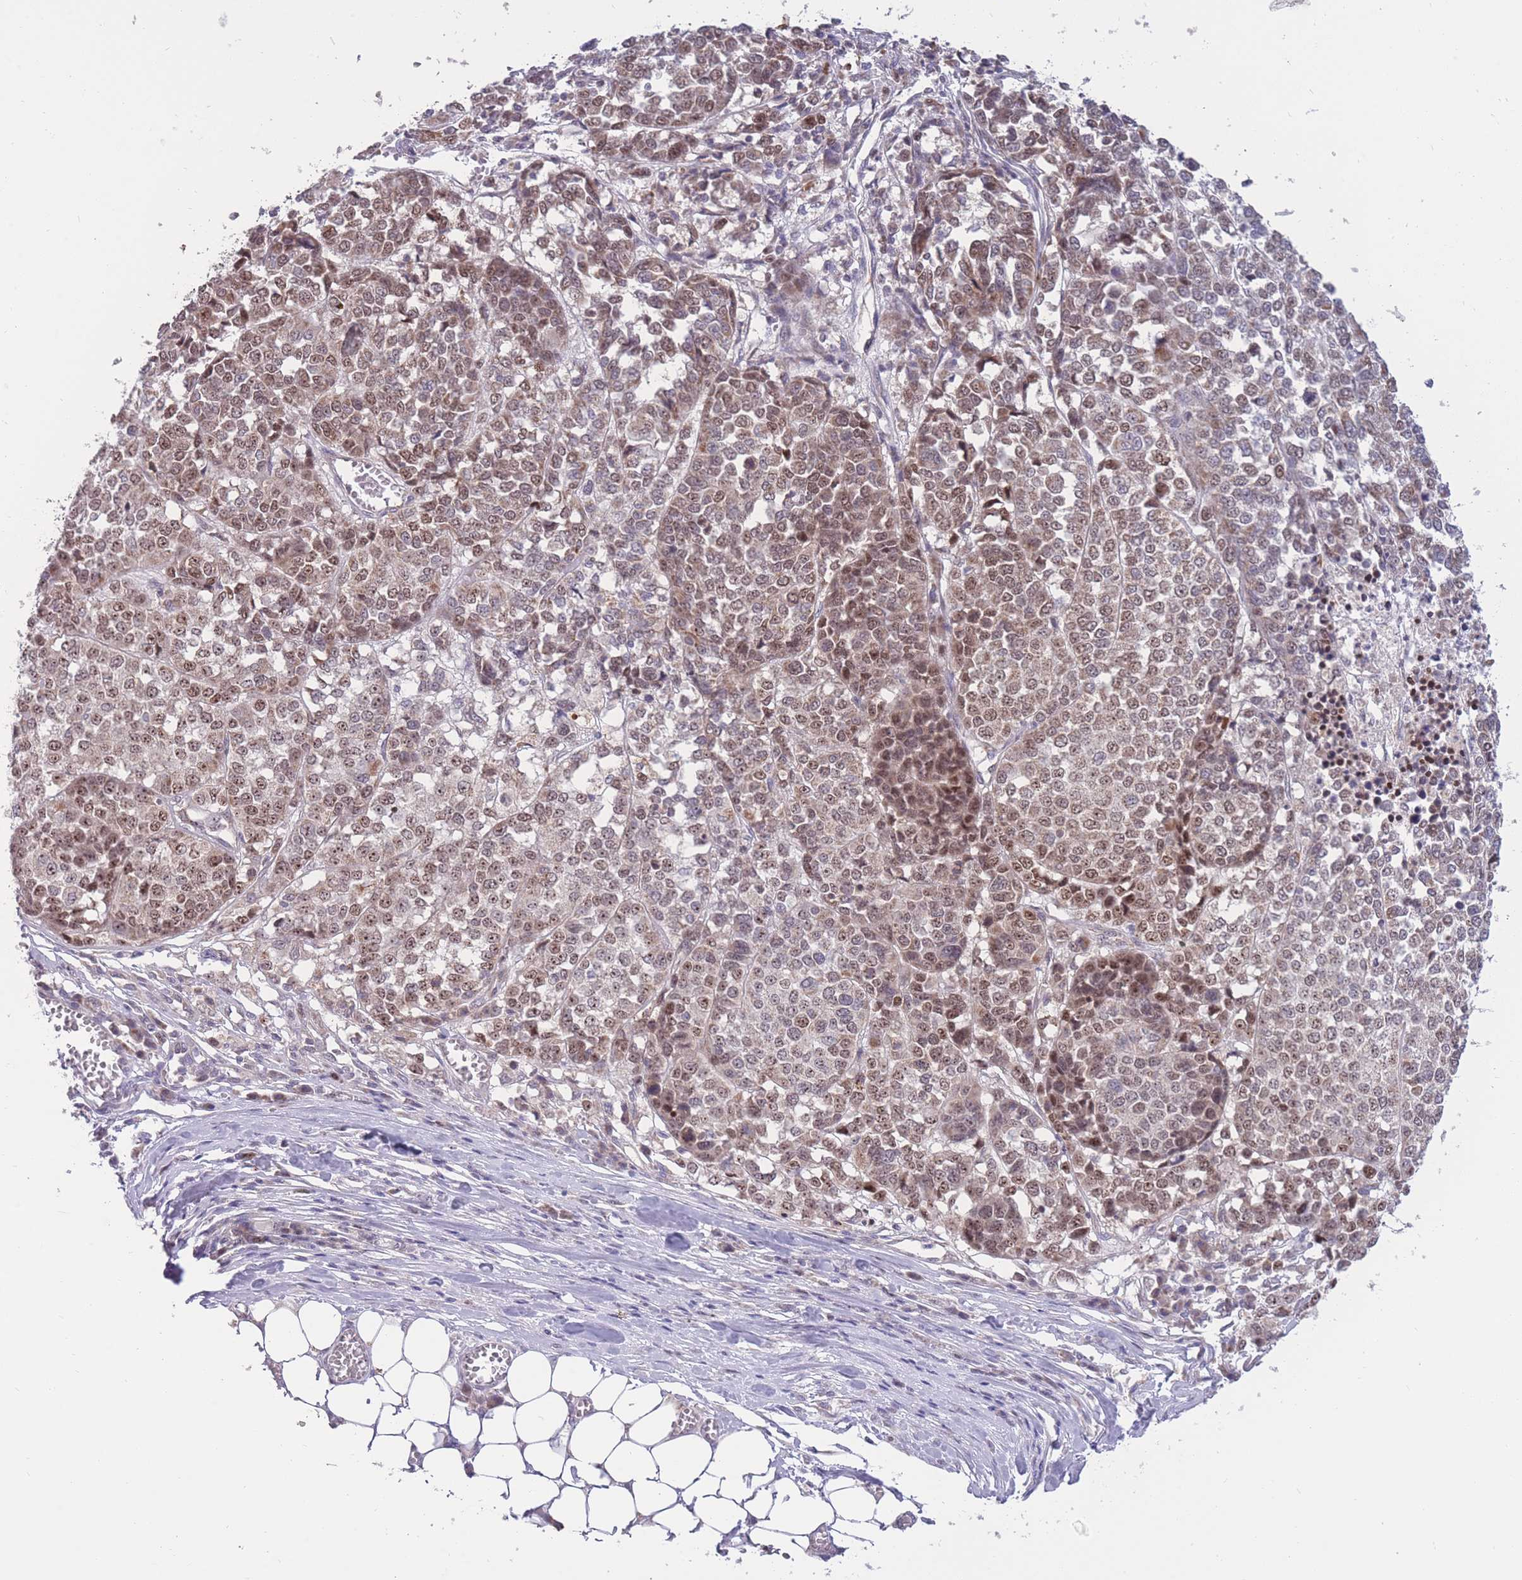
{"staining": {"intensity": "moderate", "quantity": ">75%", "location": "cytoplasmic/membranous,nuclear"}, "tissue": "melanoma", "cell_type": "Tumor cells", "image_type": "cancer", "snomed": [{"axis": "morphology", "description": "Malignant melanoma, Metastatic site"}, {"axis": "topography", "description": "Lymph node"}], "caption": "Brown immunohistochemical staining in human melanoma displays moderate cytoplasmic/membranous and nuclear positivity in approximately >75% of tumor cells.", "gene": "MCIDAS", "patient": {"sex": "male", "age": 44}}